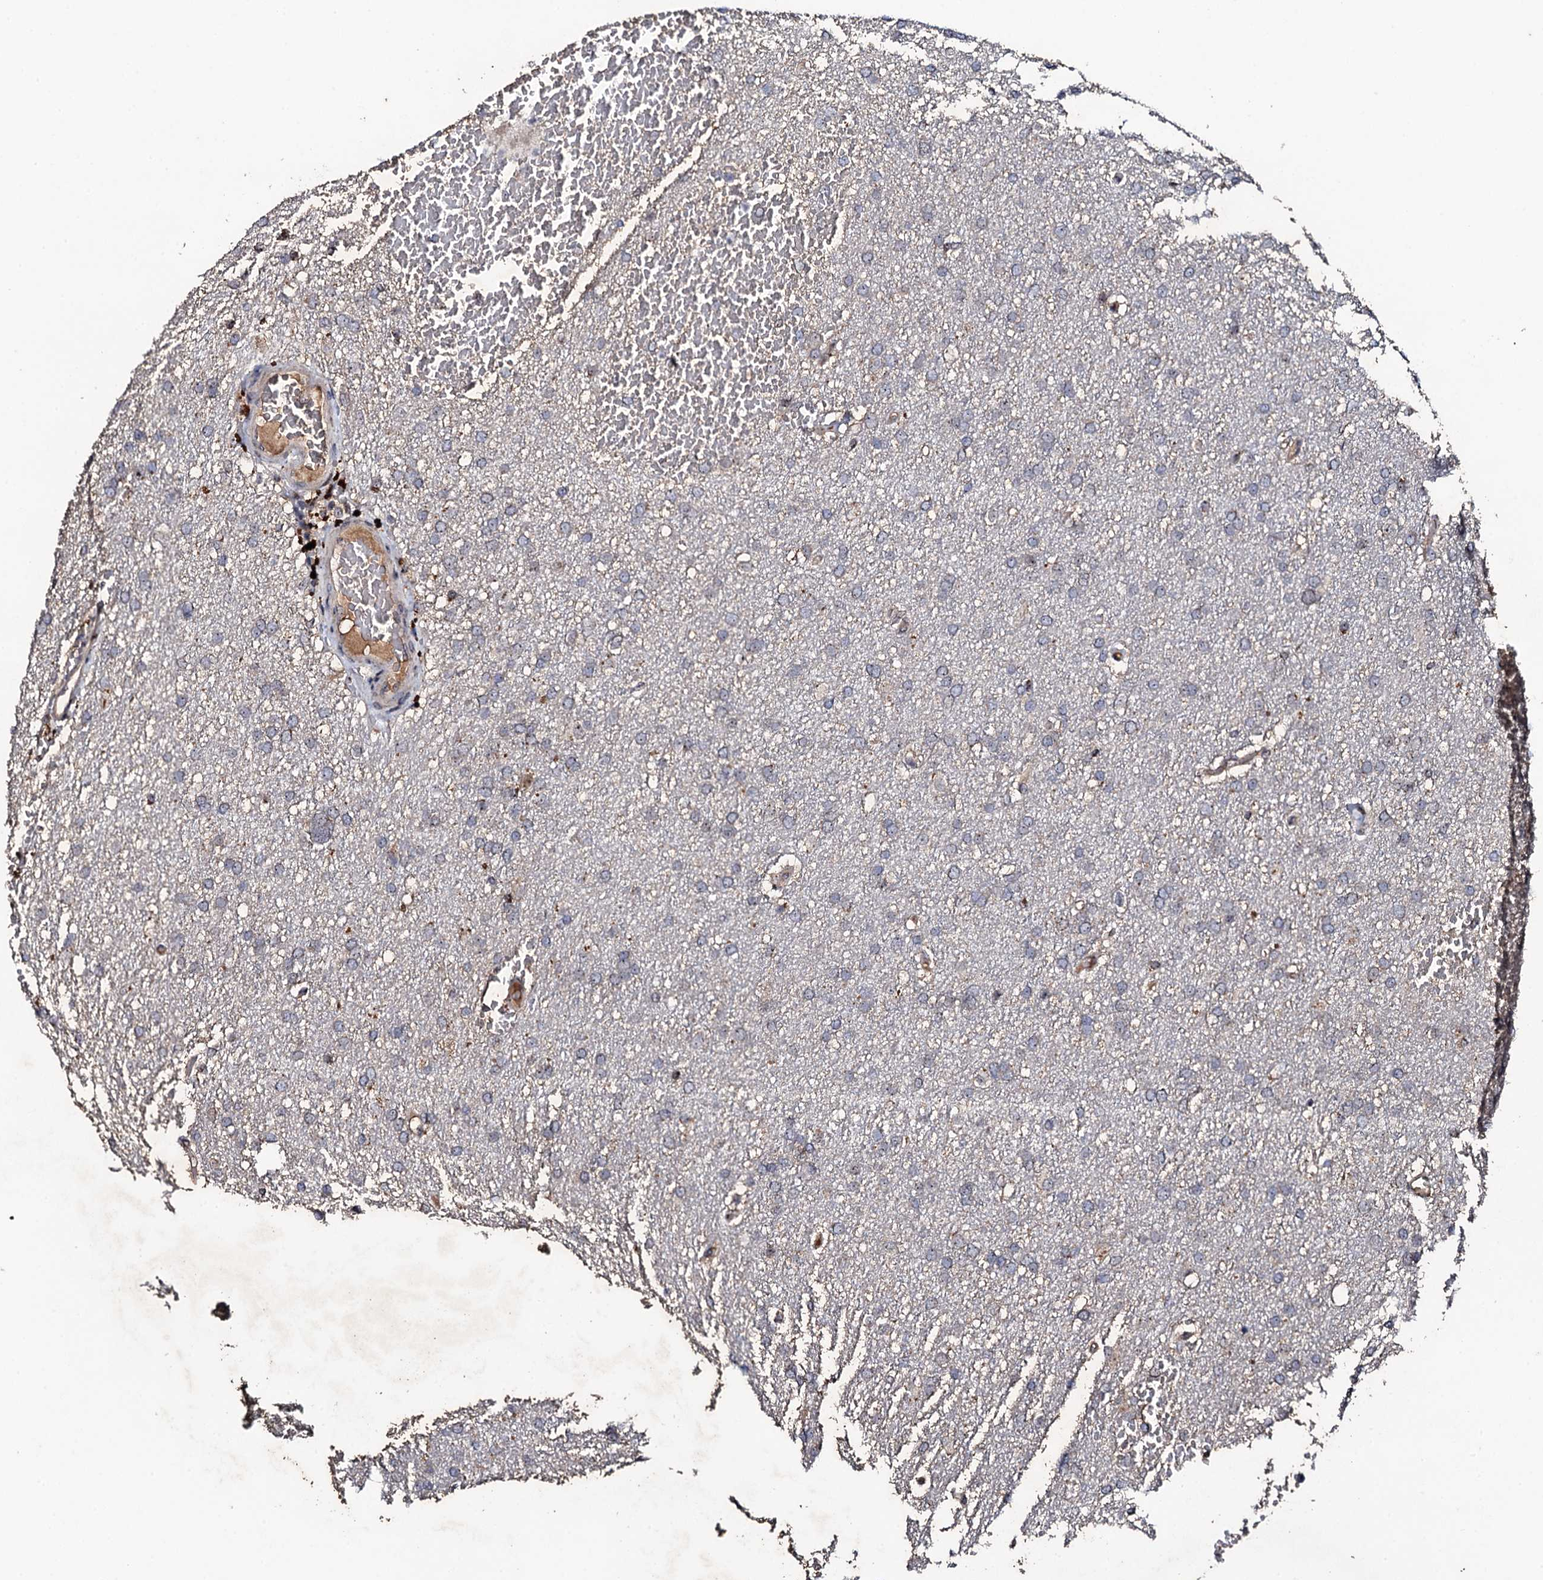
{"staining": {"intensity": "negative", "quantity": "none", "location": "none"}, "tissue": "glioma", "cell_type": "Tumor cells", "image_type": "cancer", "snomed": [{"axis": "morphology", "description": "Glioma, malignant, High grade"}, {"axis": "topography", "description": "Cerebral cortex"}], "caption": "Immunohistochemistry of malignant glioma (high-grade) reveals no expression in tumor cells.", "gene": "FAM111A", "patient": {"sex": "female", "age": 36}}